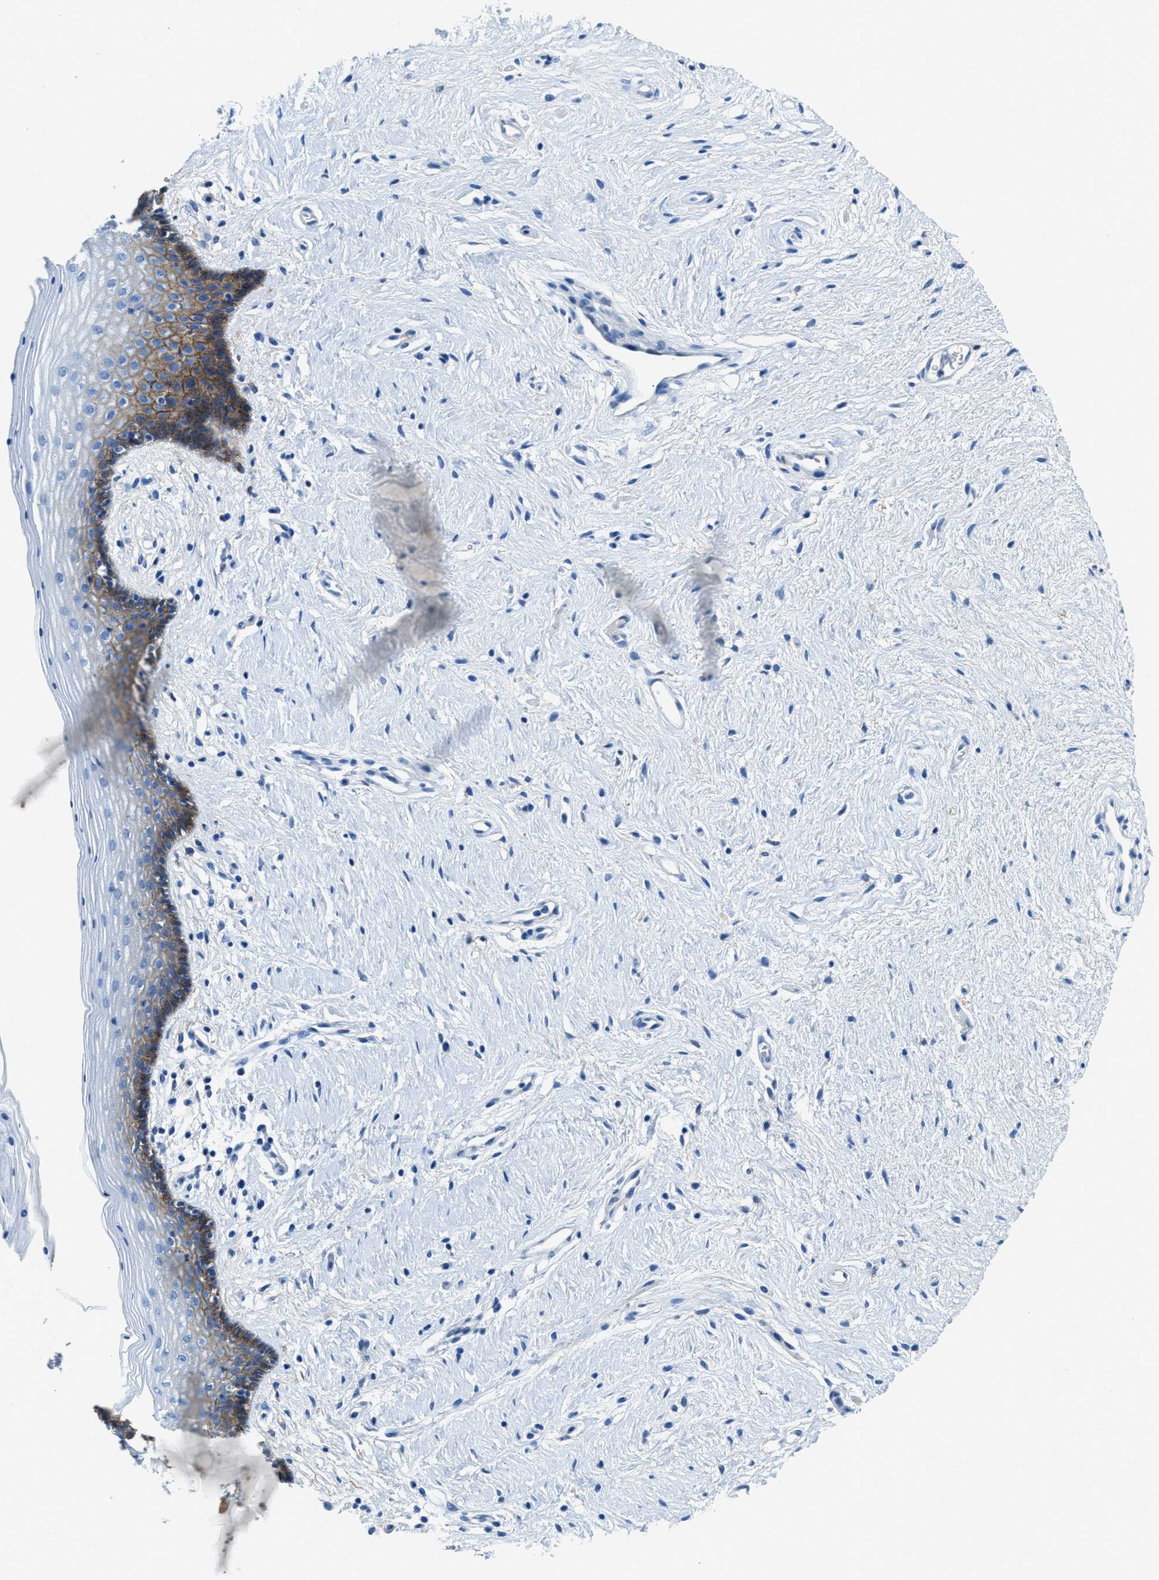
{"staining": {"intensity": "moderate", "quantity": "25%-75%", "location": "cytoplasmic/membranous"}, "tissue": "vagina", "cell_type": "Squamous epithelial cells", "image_type": "normal", "snomed": [{"axis": "morphology", "description": "Normal tissue, NOS"}, {"axis": "topography", "description": "Vagina"}], "caption": "Protein analysis of normal vagina shows moderate cytoplasmic/membranous staining in approximately 25%-75% of squamous epithelial cells.", "gene": "PTGFRN", "patient": {"sex": "female", "age": 44}}